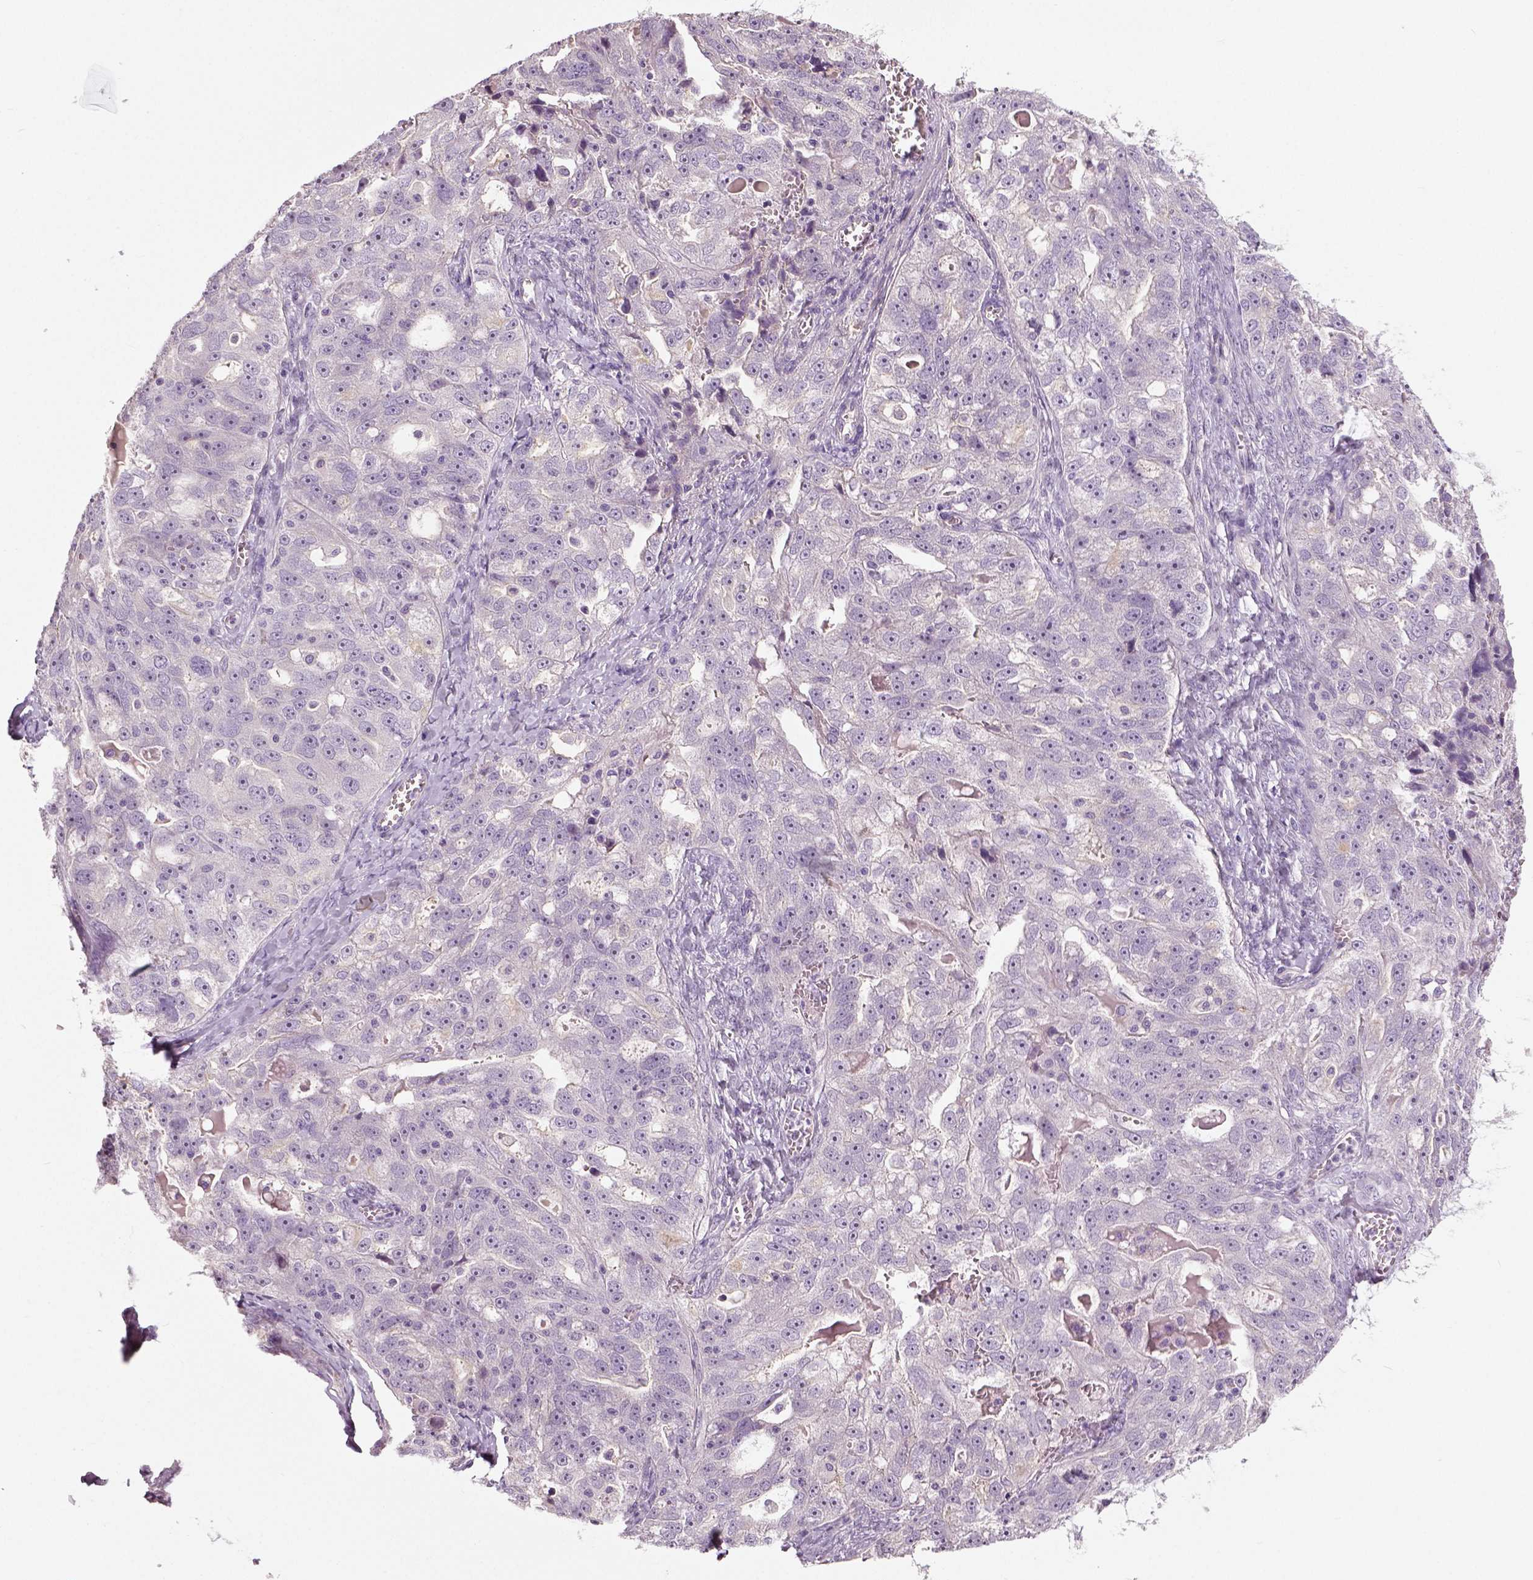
{"staining": {"intensity": "negative", "quantity": "none", "location": "none"}, "tissue": "ovarian cancer", "cell_type": "Tumor cells", "image_type": "cancer", "snomed": [{"axis": "morphology", "description": "Cystadenocarcinoma, serous, NOS"}, {"axis": "topography", "description": "Ovary"}], "caption": "Protein analysis of ovarian cancer (serous cystadenocarcinoma) shows no significant expression in tumor cells.", "gene": "NECAB1", "patient": {"sex": "female", "age": 51}}